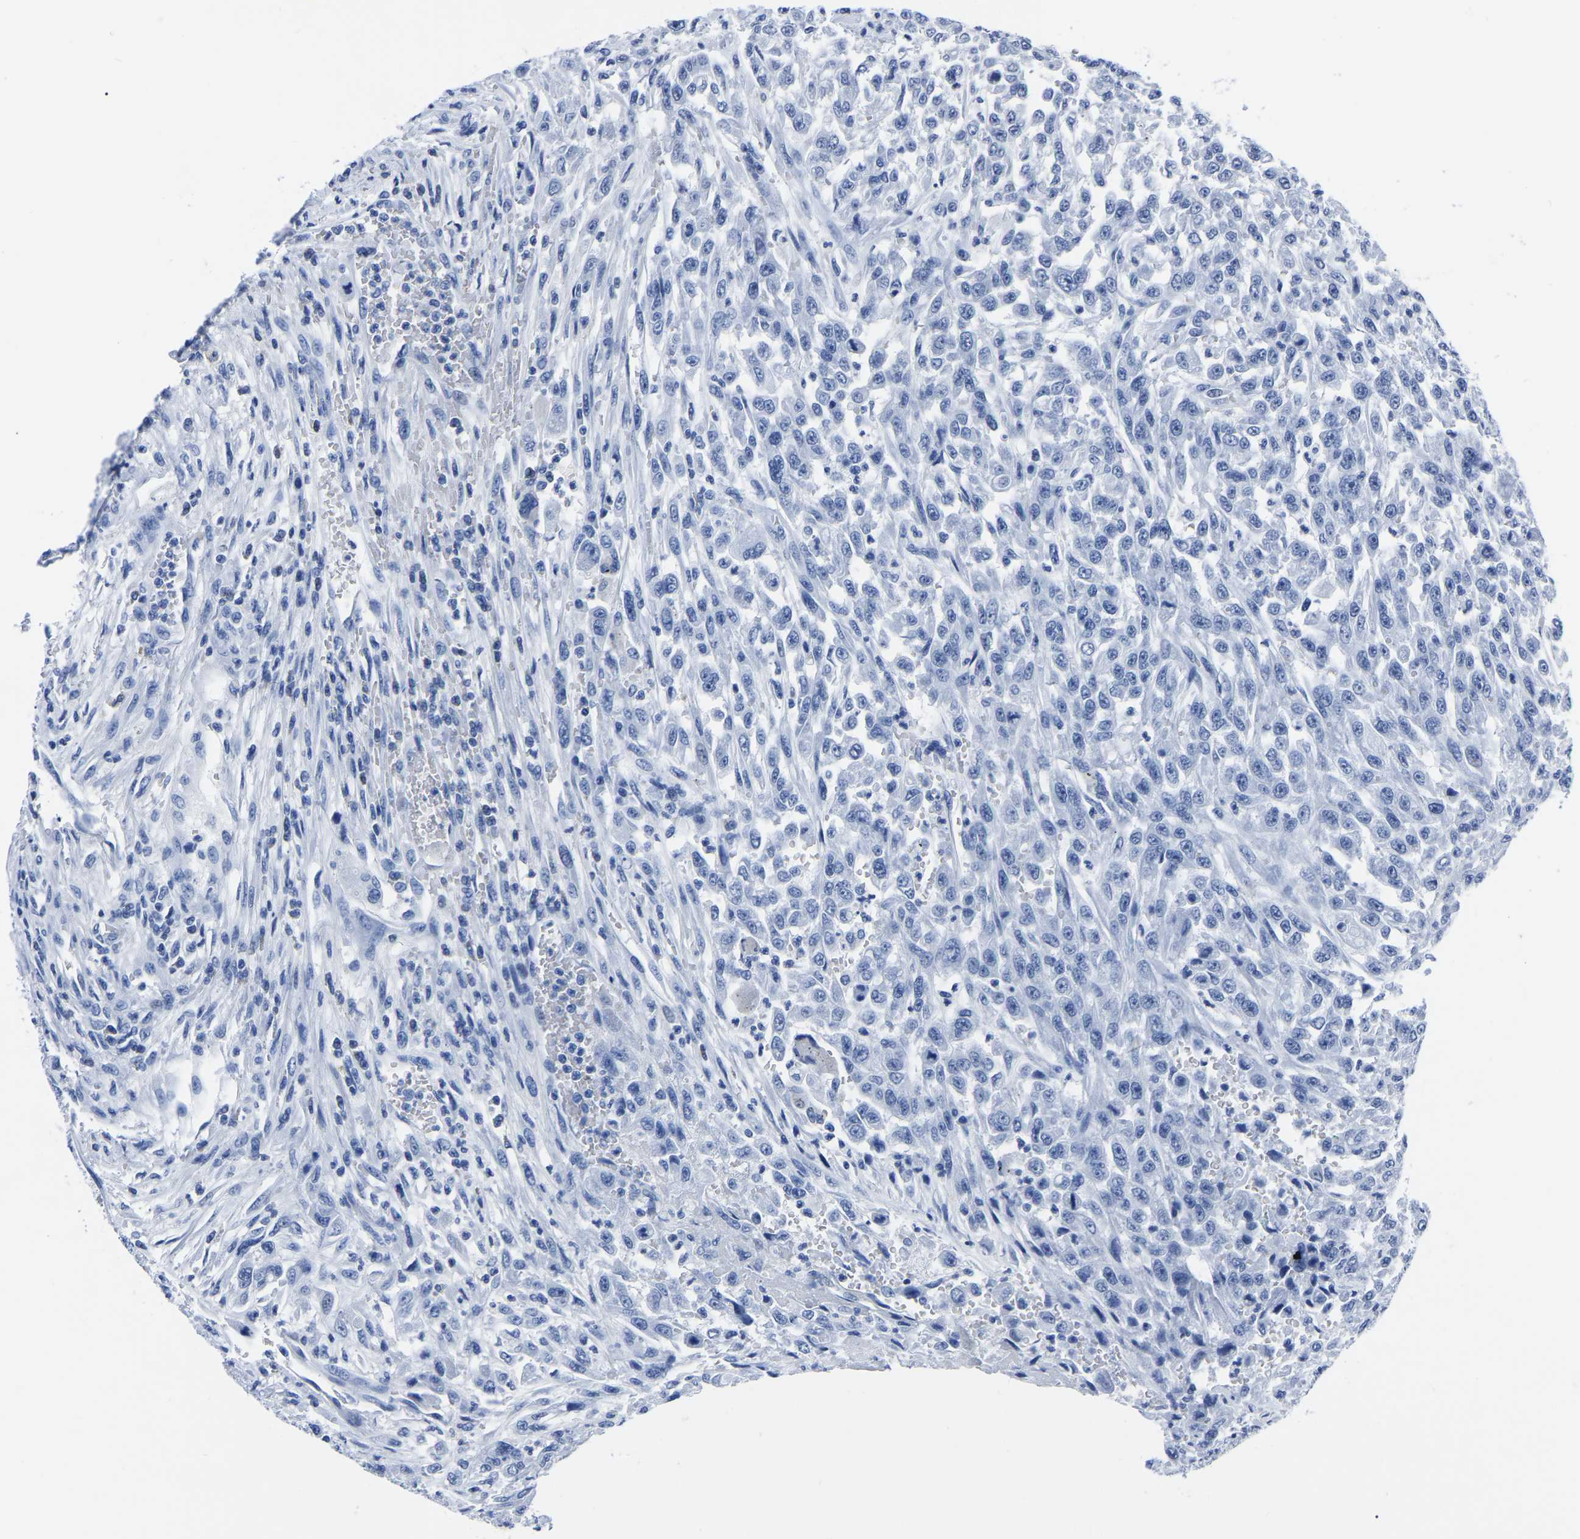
{"staining": {"intensity": "negative", "quantity": "none", "location": "none"}, "tissue": "urothelial cancer", "cell_type": "Tumor cells", "image_type": "cancer", "snomed": [{"axis": "morphology", "description": "Urothelial carcinoma, High grade"}, {"axis": "topography", "description": "Urinary bladder"}], "caption": "This is an immunohistochemistry image of human high-grade urothelial carcinoma. There is no expression in tumor cells.", "gene": "IMPG2", "patient": {"sex": "male", "age": 46}}